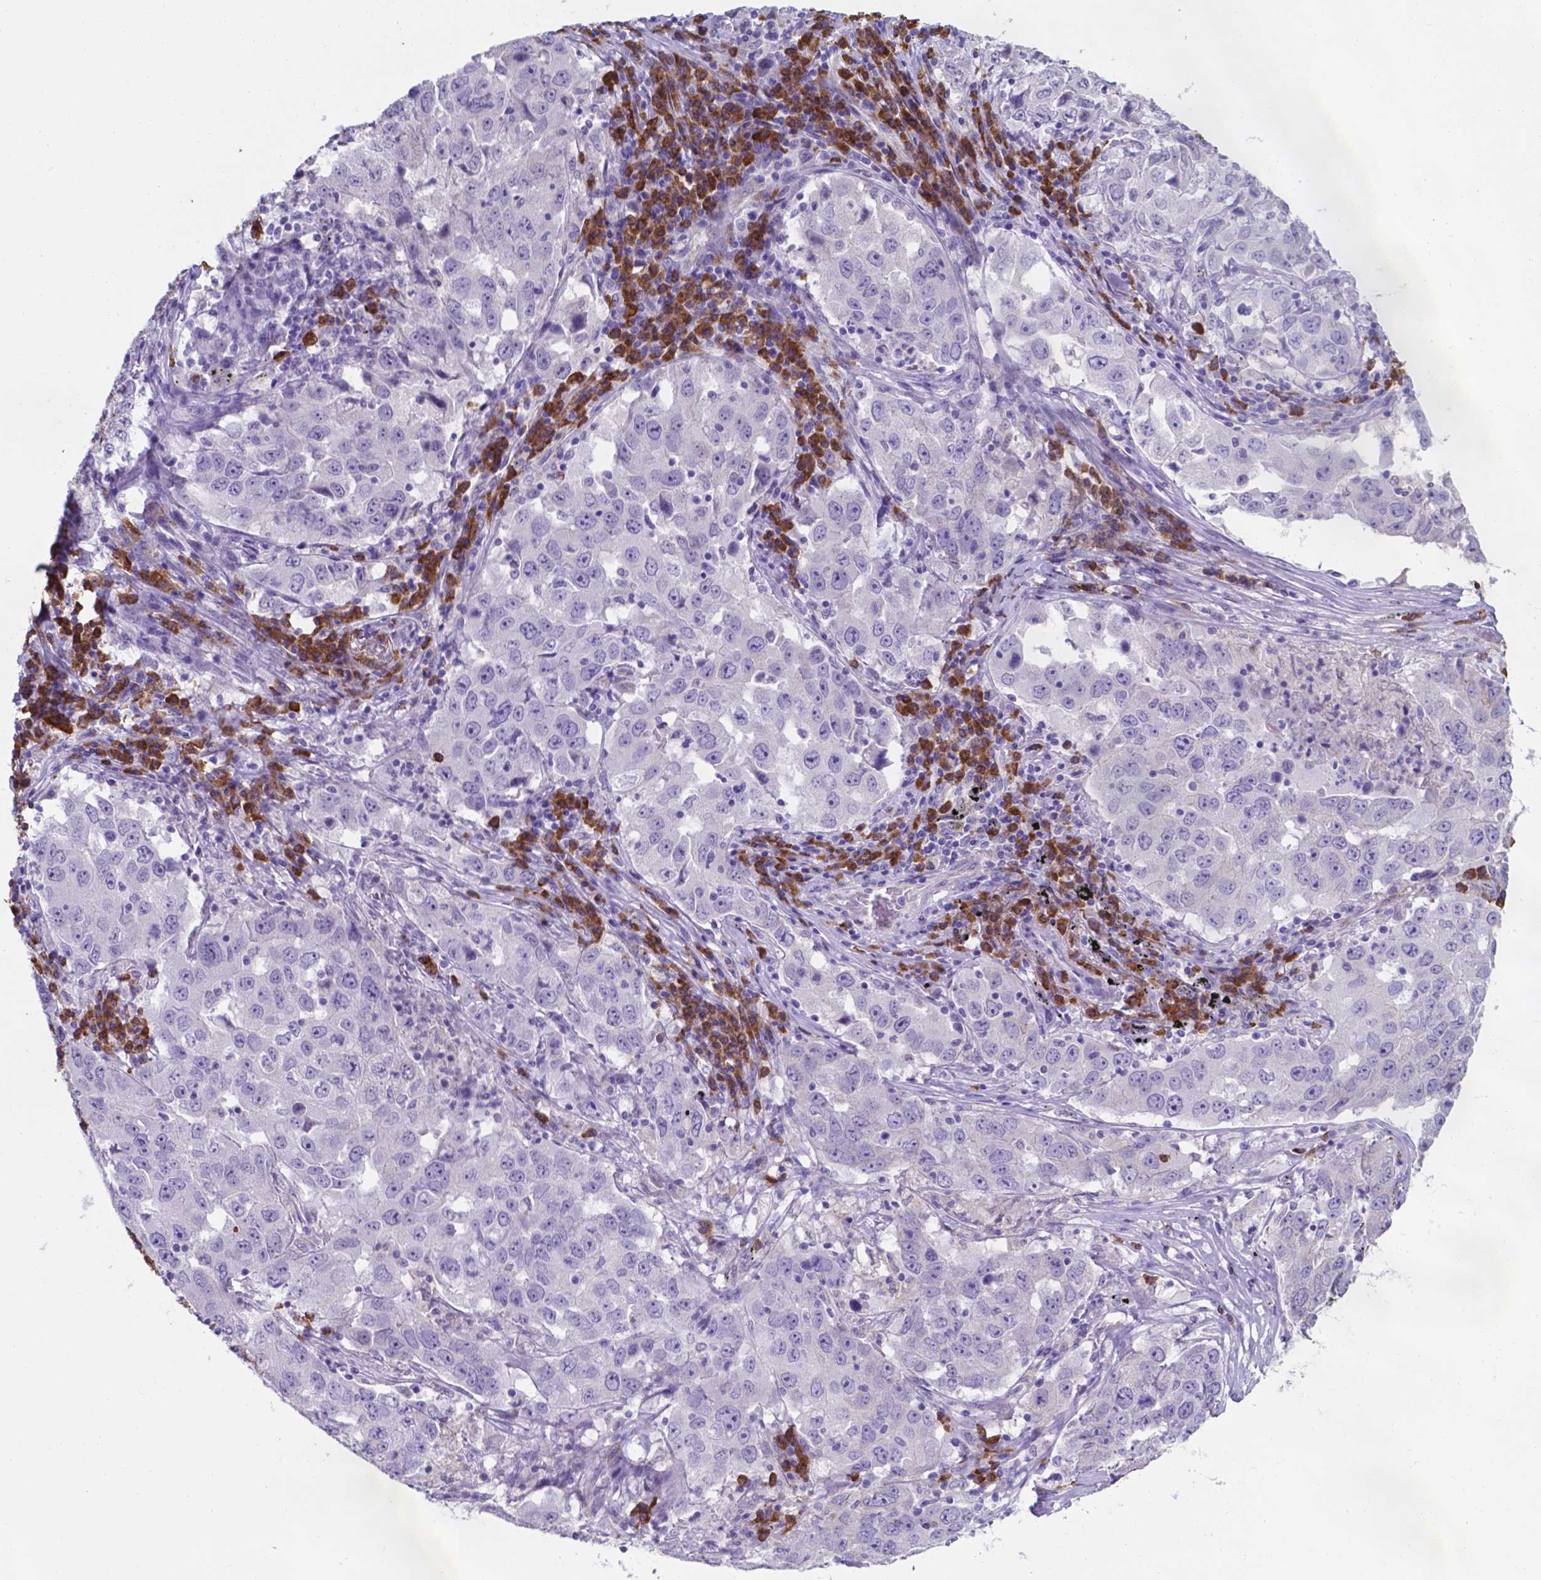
{"staining": {"intensity": "negative", "quantity": "none", "location": "none"}, "tissue": "lung cancer", "cell_type": "Tumor cells", "image_type": "cancer", "snomed": [{"axis": "morphology", "description": "Adenocarcinoma, NOS"}, {"axis": "topography", "description": "Lung"}], "caption": "A histopathology image of human adenocarcinoma (lung) is negative for staining in tumor cells. (DAB (3,3'-diaminobenzidine) immunohistochemistry (IHC) visualized using brightfield microscopy, high magnification).", "gene": "UBE2J1", "patient": {"sex": "male", "age": 73}}